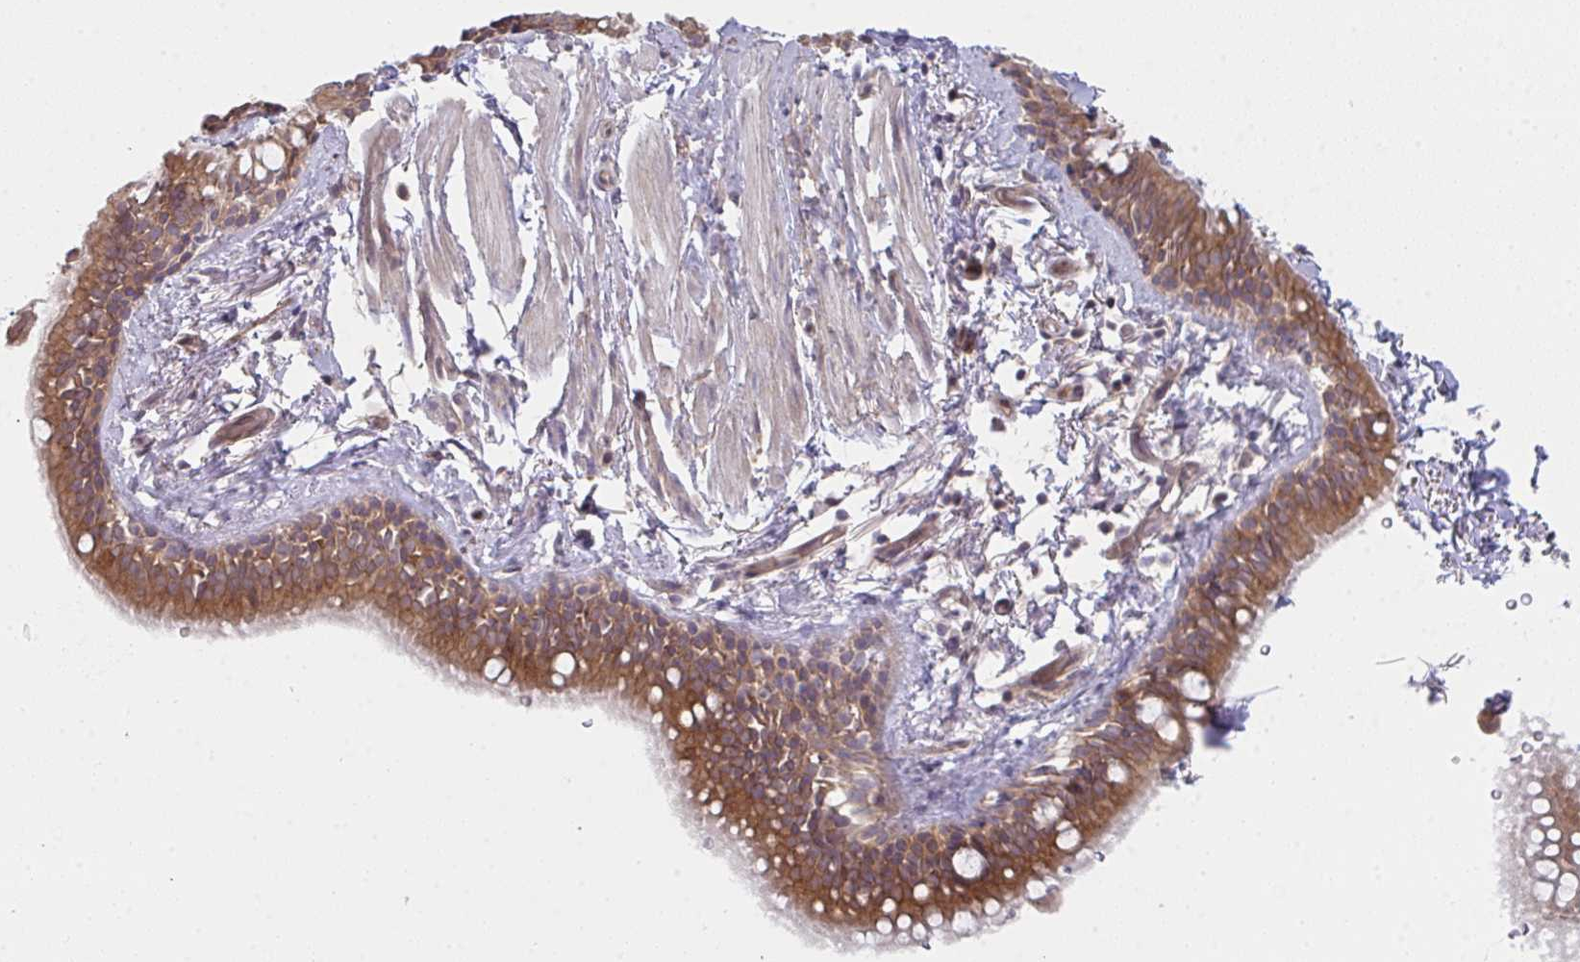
{"staining": {"intensity": "moderate", "quantity": ">75%", "location": "cytoplasmic/membranous"}, "tissue": "bronchus", "cell_type": "Respiratory epithelial cells", "image_type": "normal", "snomed": [{"axis": "morphology", "description": "Normal tissue, NOS"}, {"axis": "topography", "description": "Lymph node"}, {"axis": "topography", "description": "Cartilage tissue"}, {"axis": "topography", "description": "Bronchus"}], "caption": "Immunohistochemical staining of benign human bronchus reveals moderate cytoplasmic/membranous protein positivity in approximately >75% of respiratory epithelial cells. (Brightfield microscopy of DAB IHC at high magnification).", "gene": "CASP9", "patient": {"sex": "female", "age": 70}}